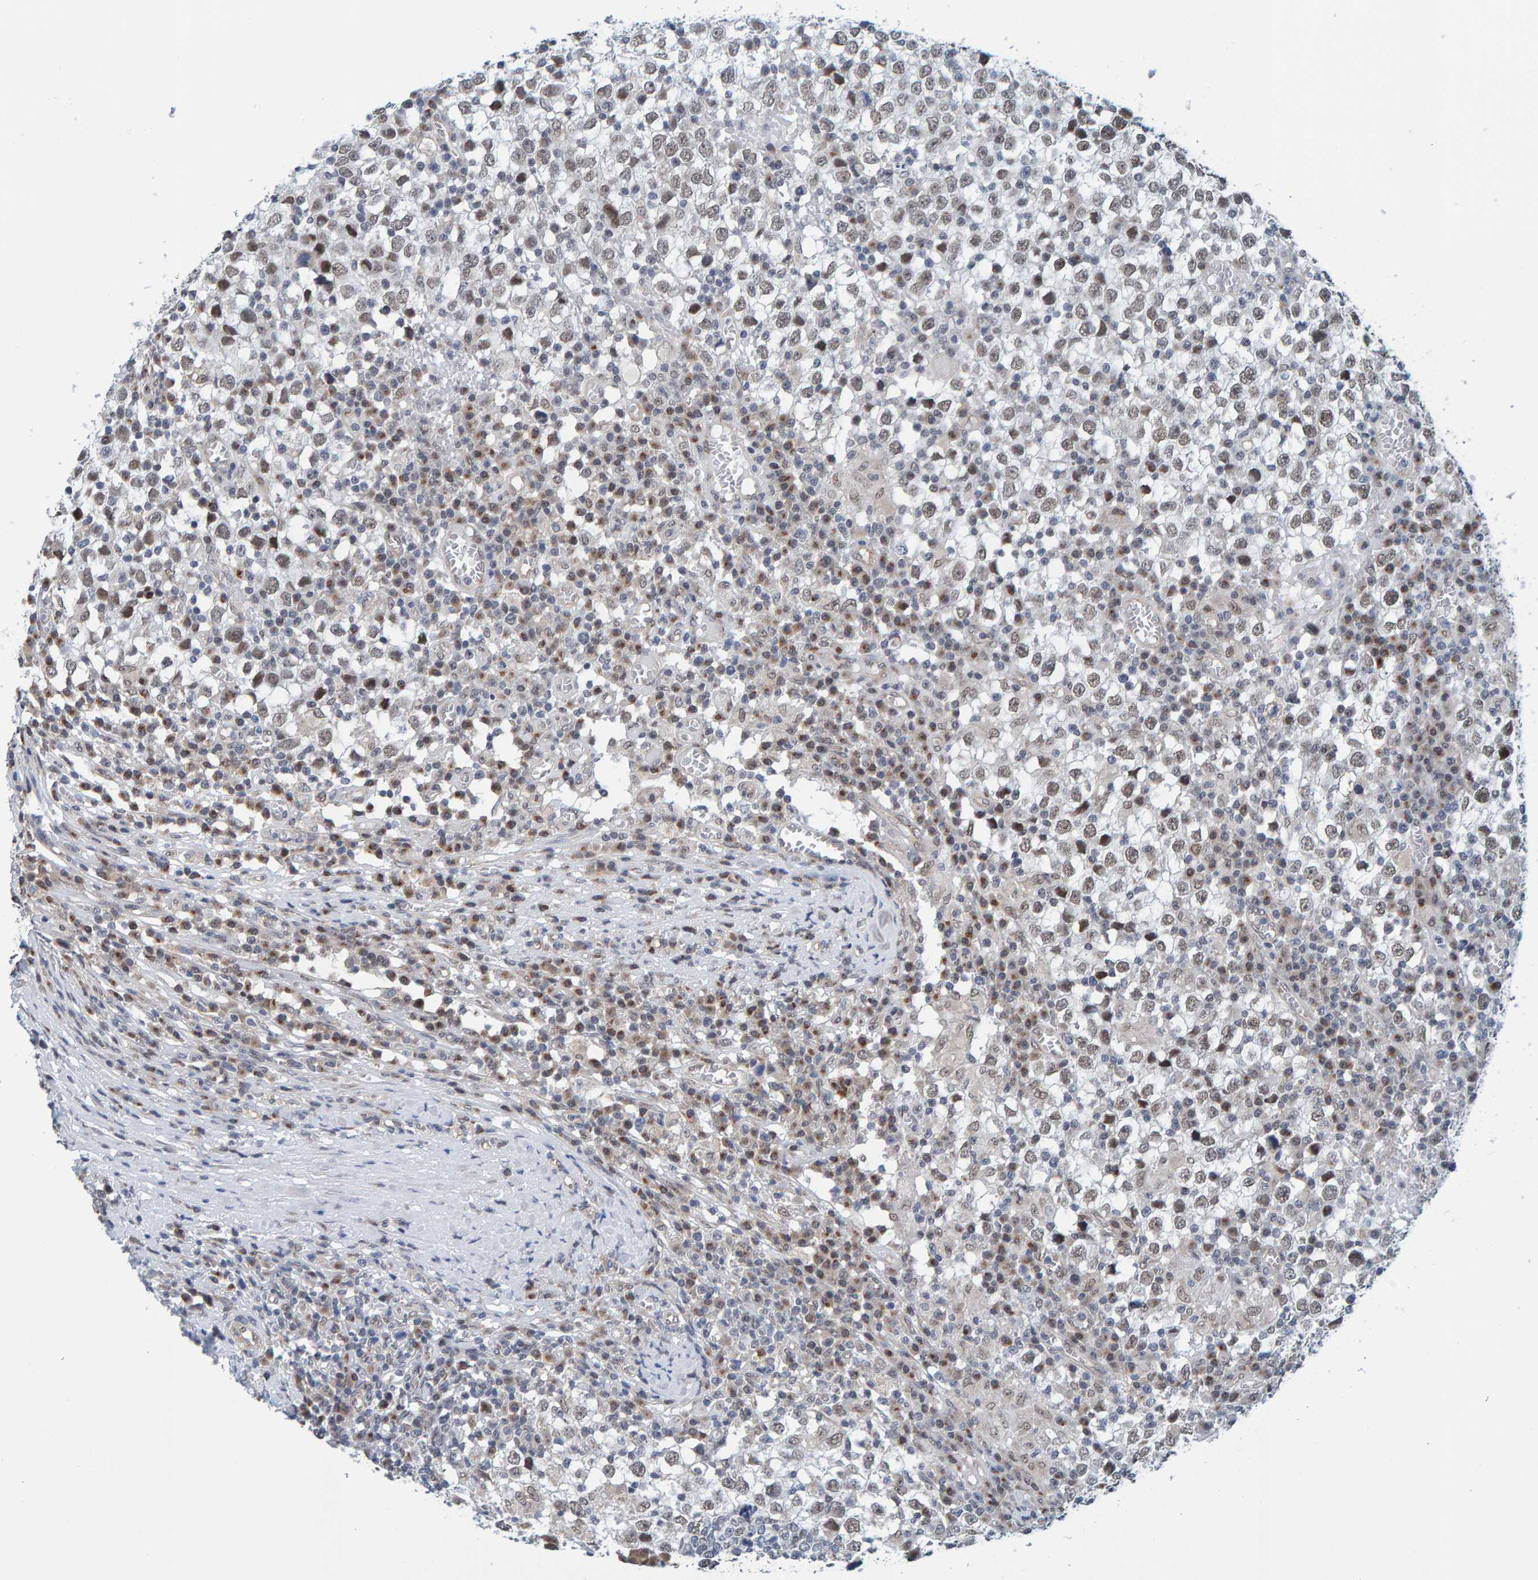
{"staining": {"intensity": "weak", "quantity": ">75%", "location": "nuclear"}, "tissue": "testis cancer", "cell_type": "Tumor cells", "image_type": "cancer", "snomed": [{"axis": "morphology", "description": "Seminoma, NOS"}, {"axis": "topography", "description": "Testis"}], "caption": "DAB immunohistochemical staining of human testis seminoma reveals weak nuclear protein staining in about >75% of tumor cells.", "gene": "SCRN2", "patient": {"sex": "male", "age": 65}}